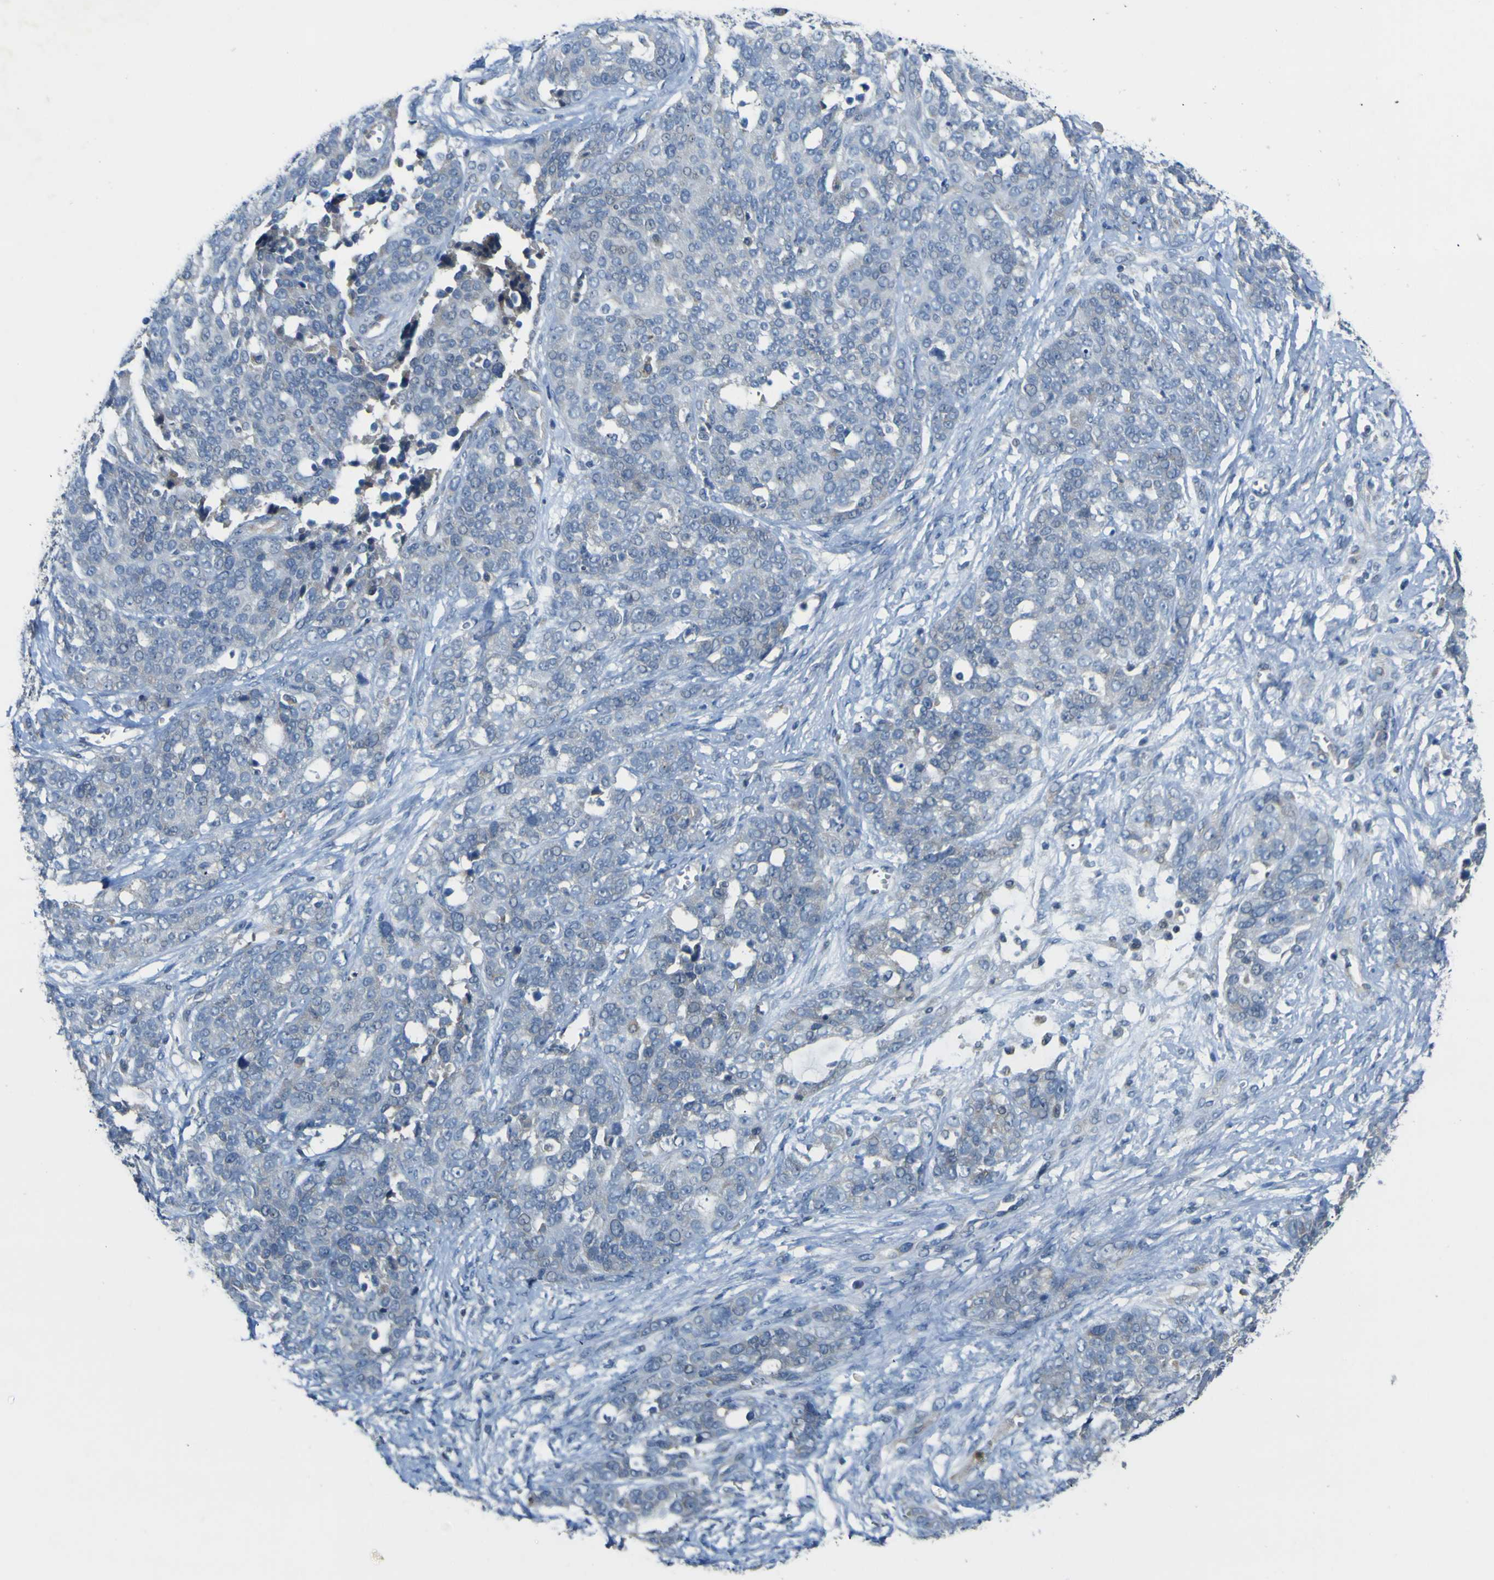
{"staining": {"intensity": "negative", "quantity": "none", "location": "none"}, "tissue": "ovarian cancer", "cell_type": "Tumor cells", "image_type": "cancer", "snomed": [{"axis": "morphology", "description": "Cystadenocarcinoma, serous, NOS"}, {"axis": "topography", "description": "Ovary"}], "caption": "Photomicrograph shows no significant protein expression in tumor cells of ovarian serous cystadenocarcinoma.", "gene": "LDLR", "patient": {"sex": "female", "age": 44}}